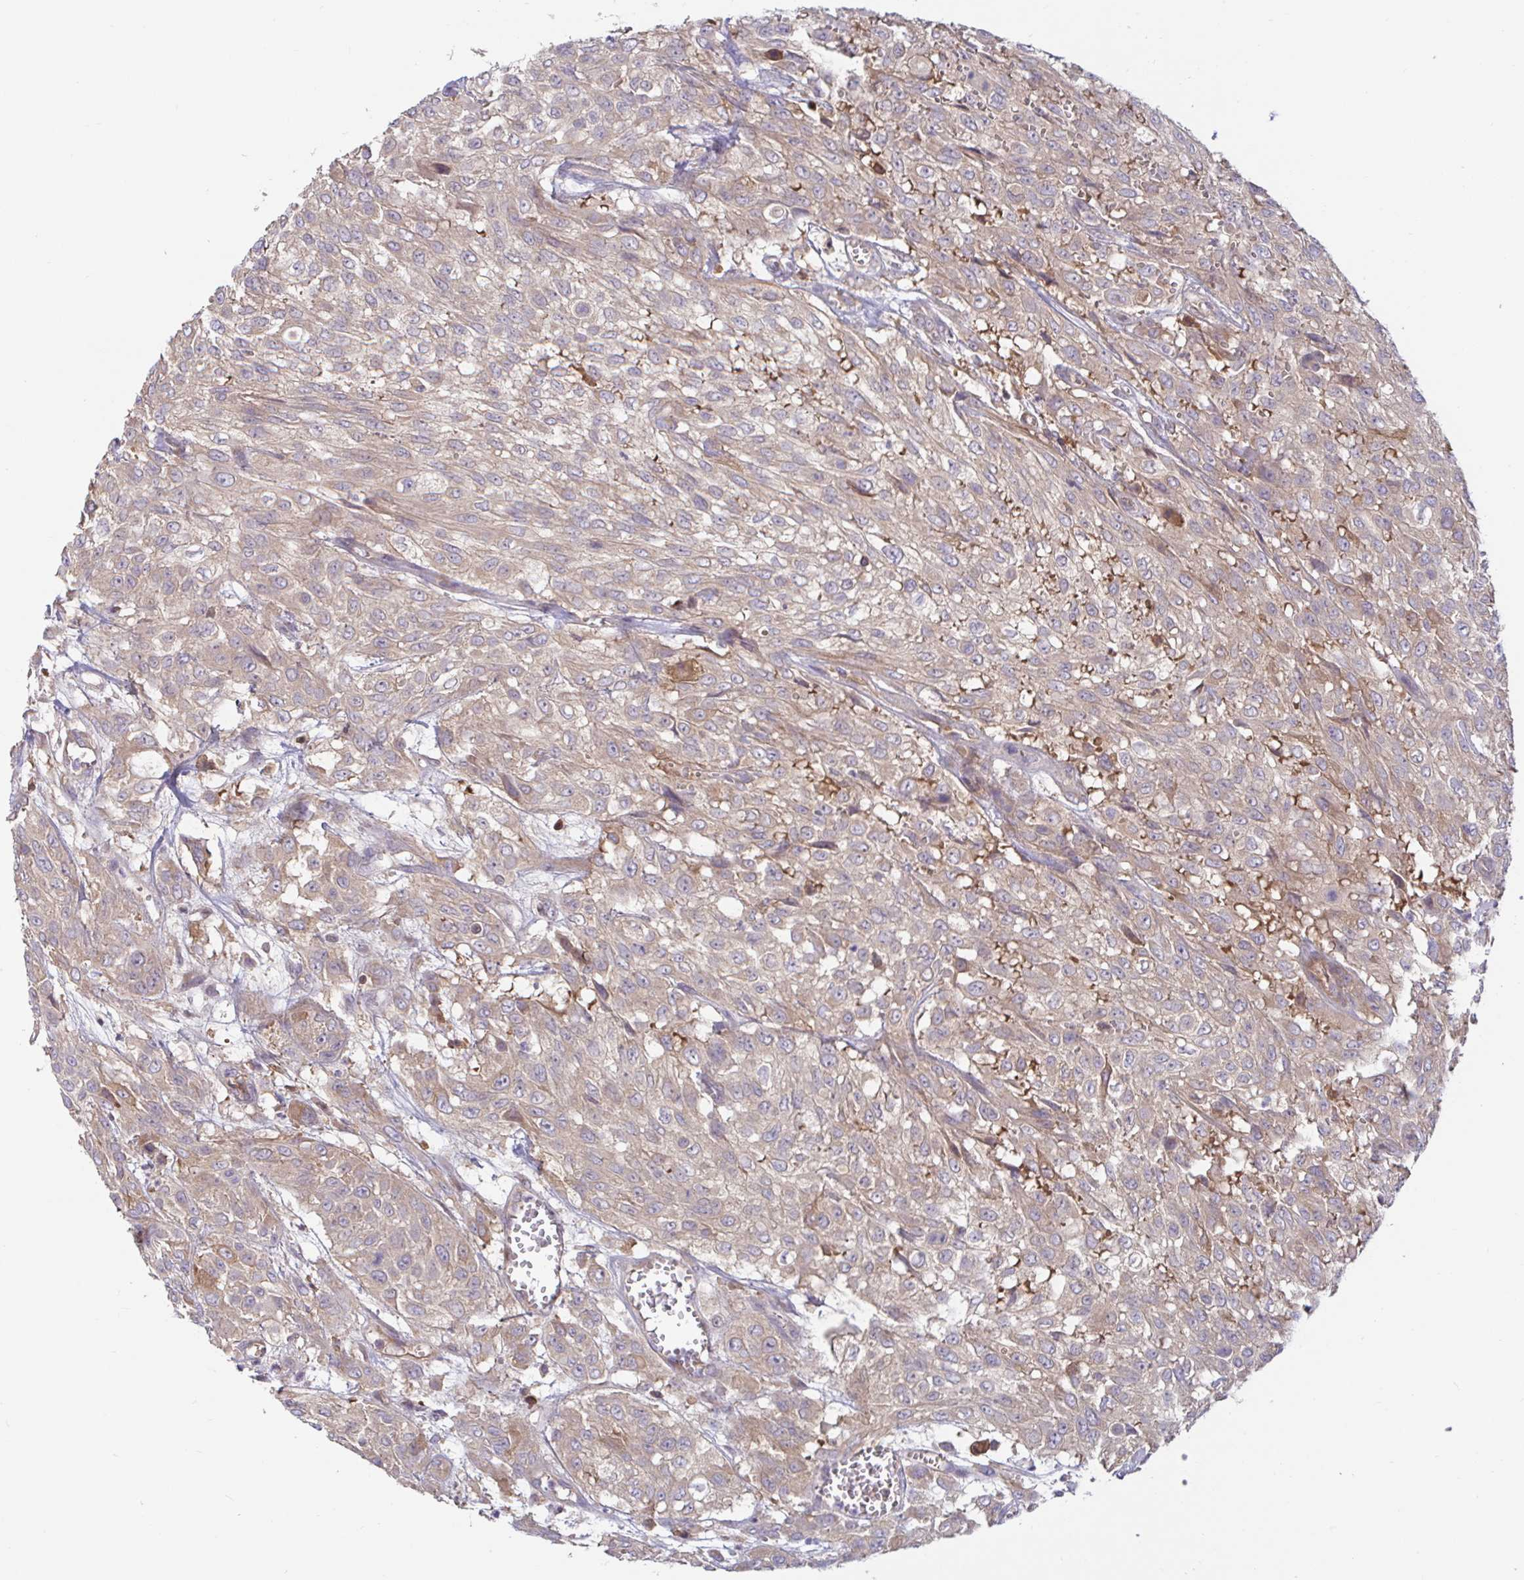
{"staining": {"intensity": "weak", "quantity": ">75%", "location": "cytoplasmic/membranous"}, "tissue": "urothelial cancer", "cell_type": "Tumor cells", "image_type": "cancer", "snomed": [{"axis": "morphology", "description": "Urothelial carcinoma, High grade"}, {"axis": "topography", "description": "Urinary bladder"}], "caption": "Immunohistochemical staining of urothelial carcinoma (high-grade) displays low levels of weak cytoplasmic/membranous positivity in about >75% of tumor cells. (DAB IHC with brightfield microscopy, high magnification).", "gene": "LARP1", "patient": {"sex": "male", "age": 57}}